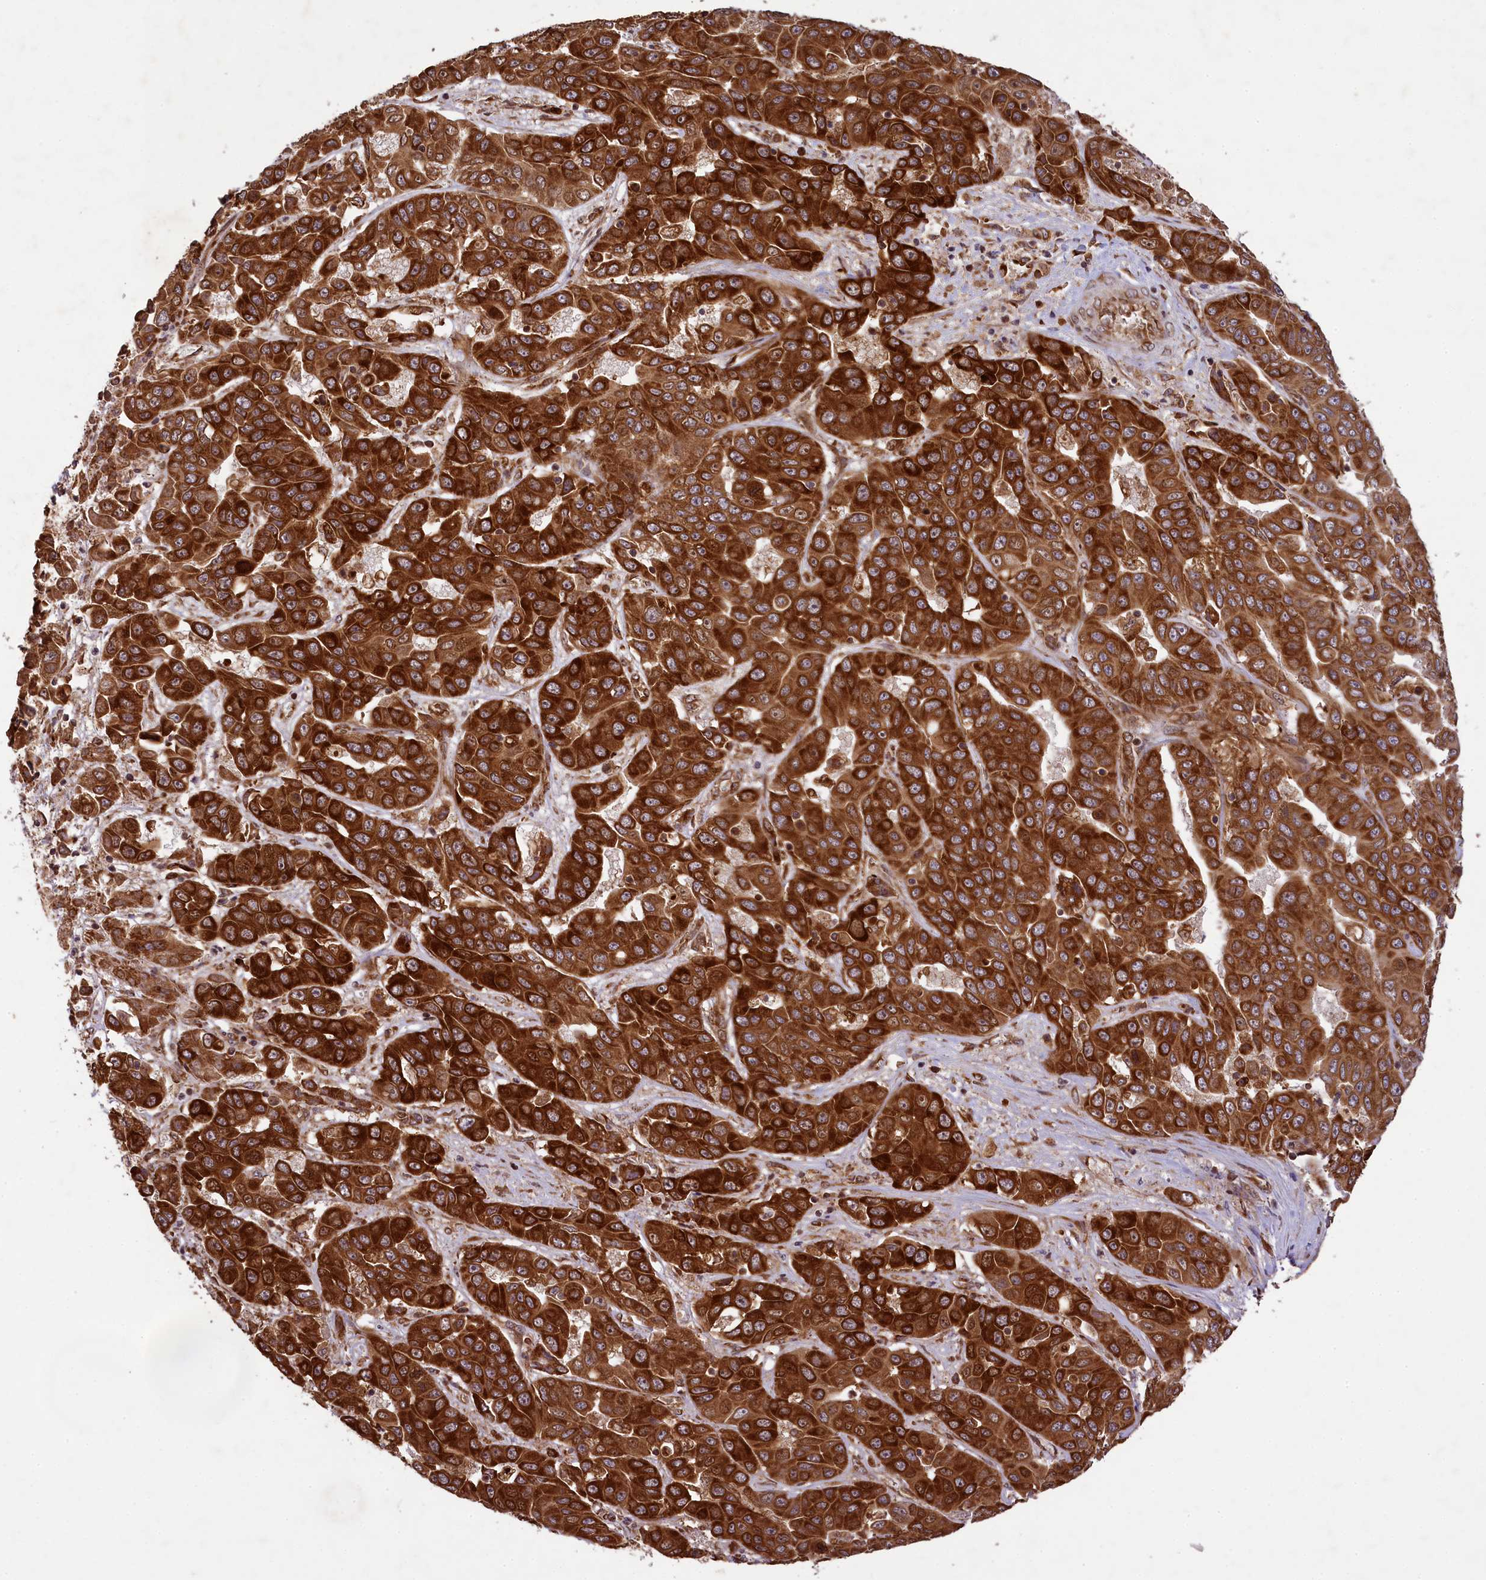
{"staining": {"intensity": "strong", "quantity": ">75%", "location": "cytoplasmic/membranous"}, "tissue": "liver cancer", "cell_type": "Tumor cells", "image_type": "cancer", "snomed": [{"axis": "morphology", "description": "Cholangiocarcinoma"}, {"axis": "topography", "description": "Liver"}], "caption": "Liver cancer (cholangiocarcinoma) was stained to show a protein in brown. There is high levels of strong cytoplasmic/membranous positivity in approximately >75% of tumor cells.", "gene": "LARP4", "patient": {"sex": "female", "age": 52}}